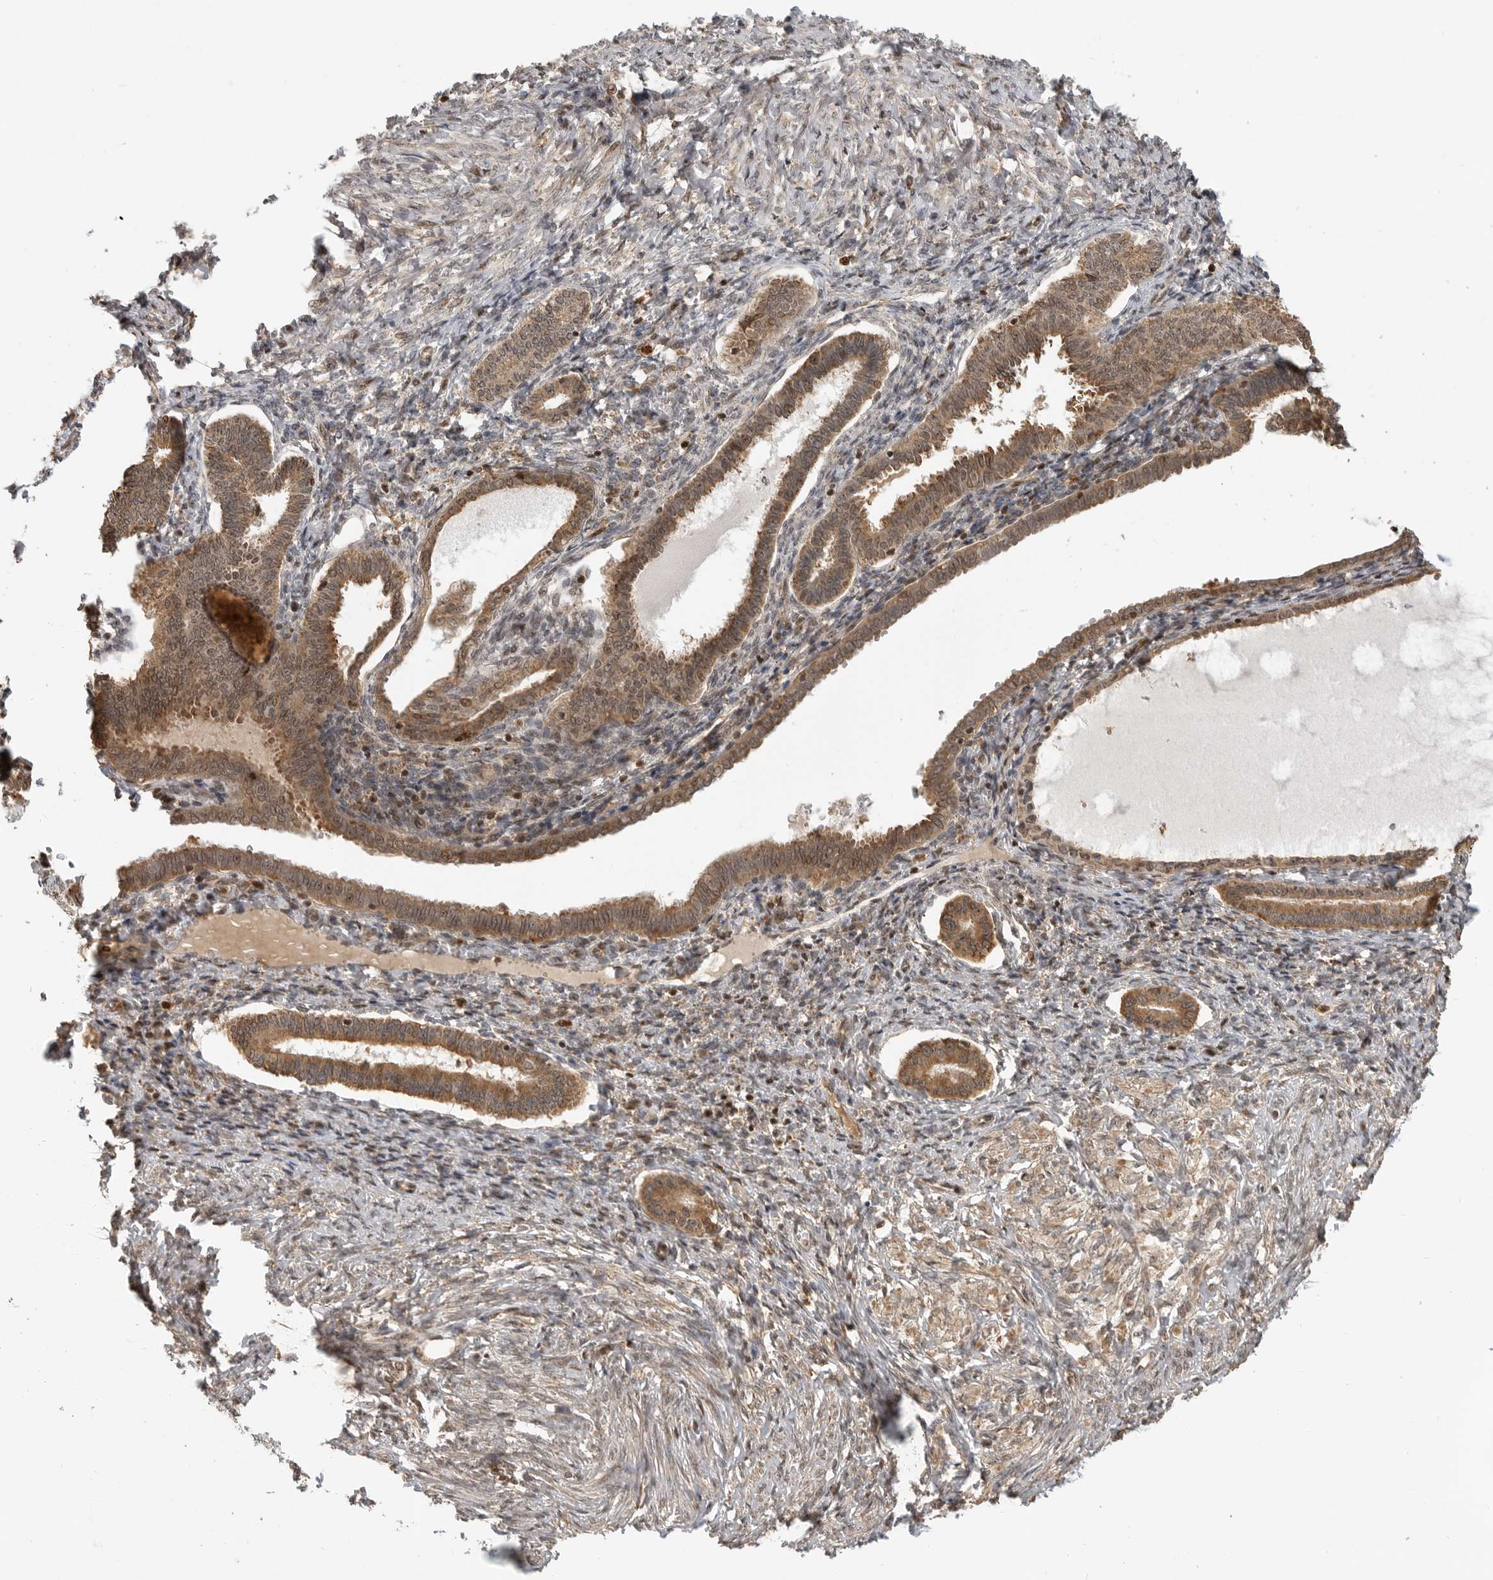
{"staining": {"intensity": "weak", "quantity": ">75%", "location": "cytoplasmic/membranous,nuclear"}, "tissue": "endometrium", "cell_type": "Cells in endometrial stroma", "image_type": "normal", "snomed": [{"axis": "morphology", "description": "Normal tissue, NOS"}, {"axis": "topography", "description": "Endometrium"}], "caption": "Brown immunohistochemical staining in normal human endometrium demonstrates weak cytoplasmic/membranous,nuclear staining in approximately >75% of cells in endometrial stroma.", "gene": "BMP2K", "patient": {"sex": "female", "age": 77}}